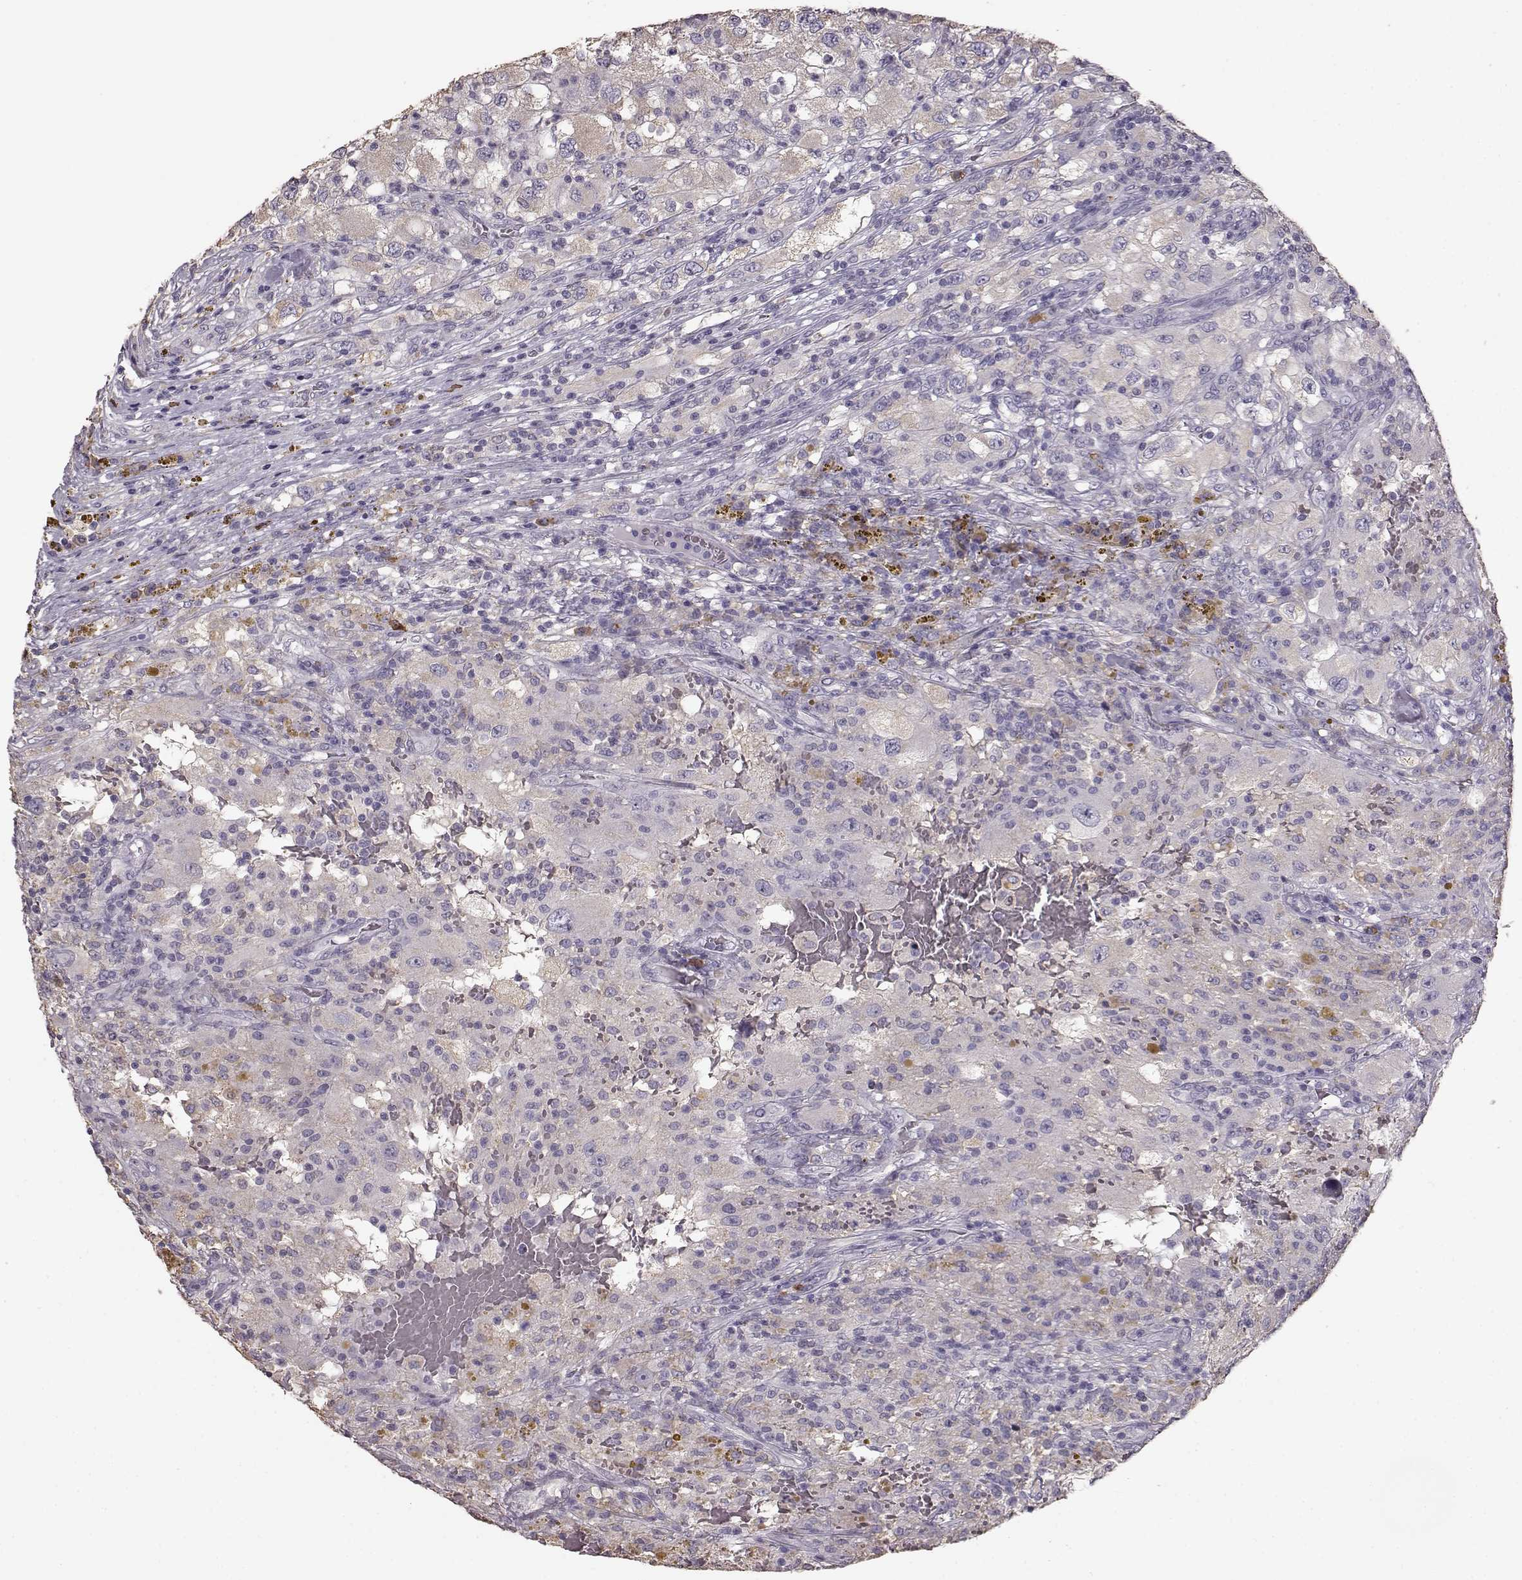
{"staining": {"intensity": "weak", "quantity": "<25%", "location": "cytoplasmic/membranous"}, "tissue": "renal cancer", "cell_type": "Tumor cells", "image_type": "cancer", "snomed": [{"axis": "morphology", "description": "Adenocarcinoma, NOS"}, {"axis": "topography", "description": "Kidney"}], "caption": "DAB (3,3'-diaminobenzidine) immunohistochemical staining of human renal cancer demonstrates no significant positivity in tumor cells.", "gene": "GABRG3", "patient": {"sex": "female", "age": 67}}